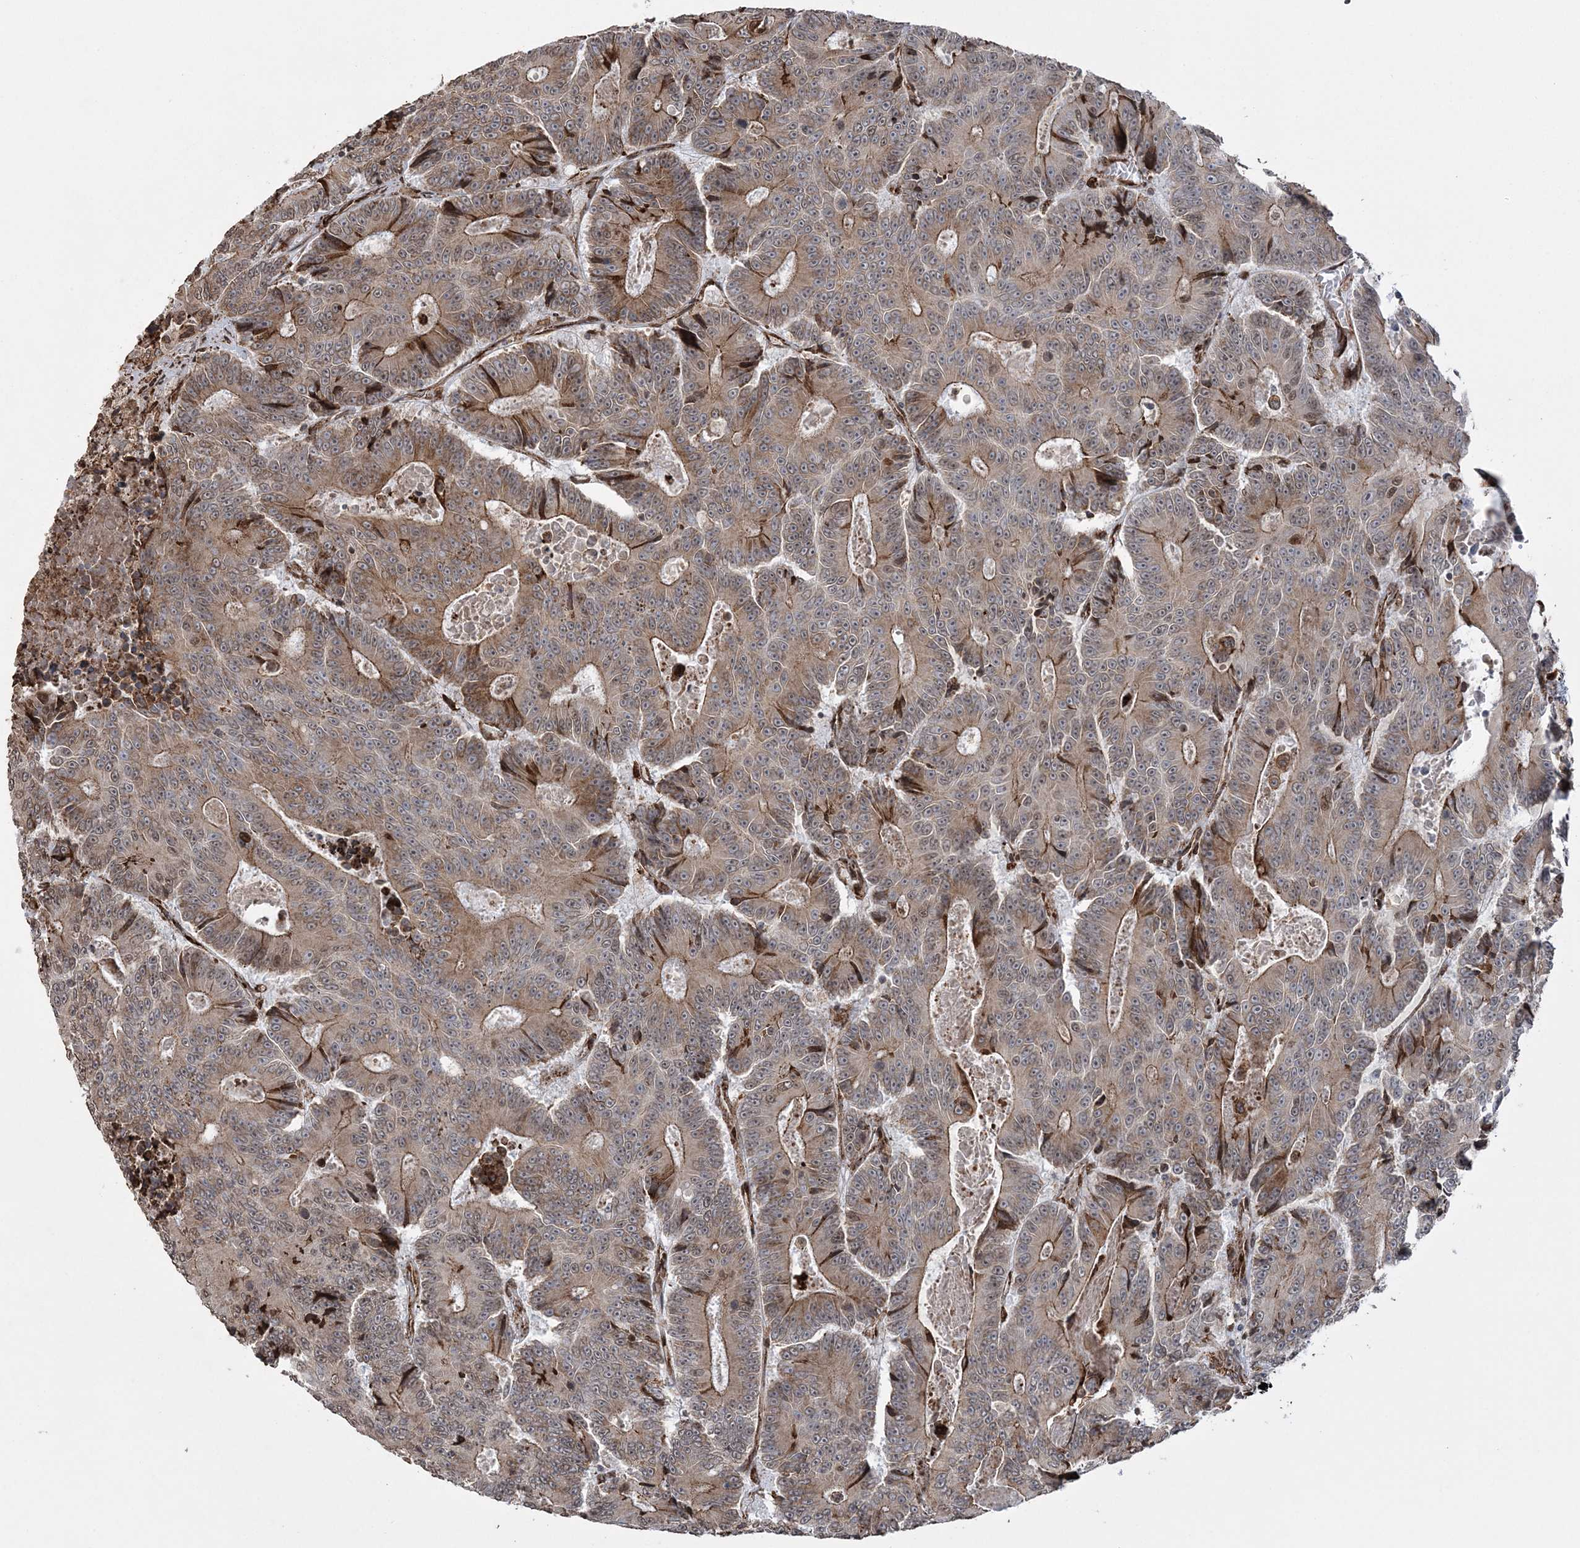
{"staining": {"intensity": "moderate", "quantity": ">75%", "location": "cytoplasmic/membranous,nuclear"}, "tissue": "colorectal cancer", "cell_type": "Tumor cells", "image_type": "cancer", "snomed": [{"axis": "morphology", "description": "Adenocarcinoma, NOS"}, {"axis": "topography", "description": "Colon"}], "caption": "Colorectal cancer stained with DAB immunohistochemistry demonstrates medium levels of moderate cytoplasmic/membranous and nuclear staining in approximately >75% of tumor cells.", "gene": "EFCAB12", "patient": {"sex": "male", "age": 83}}